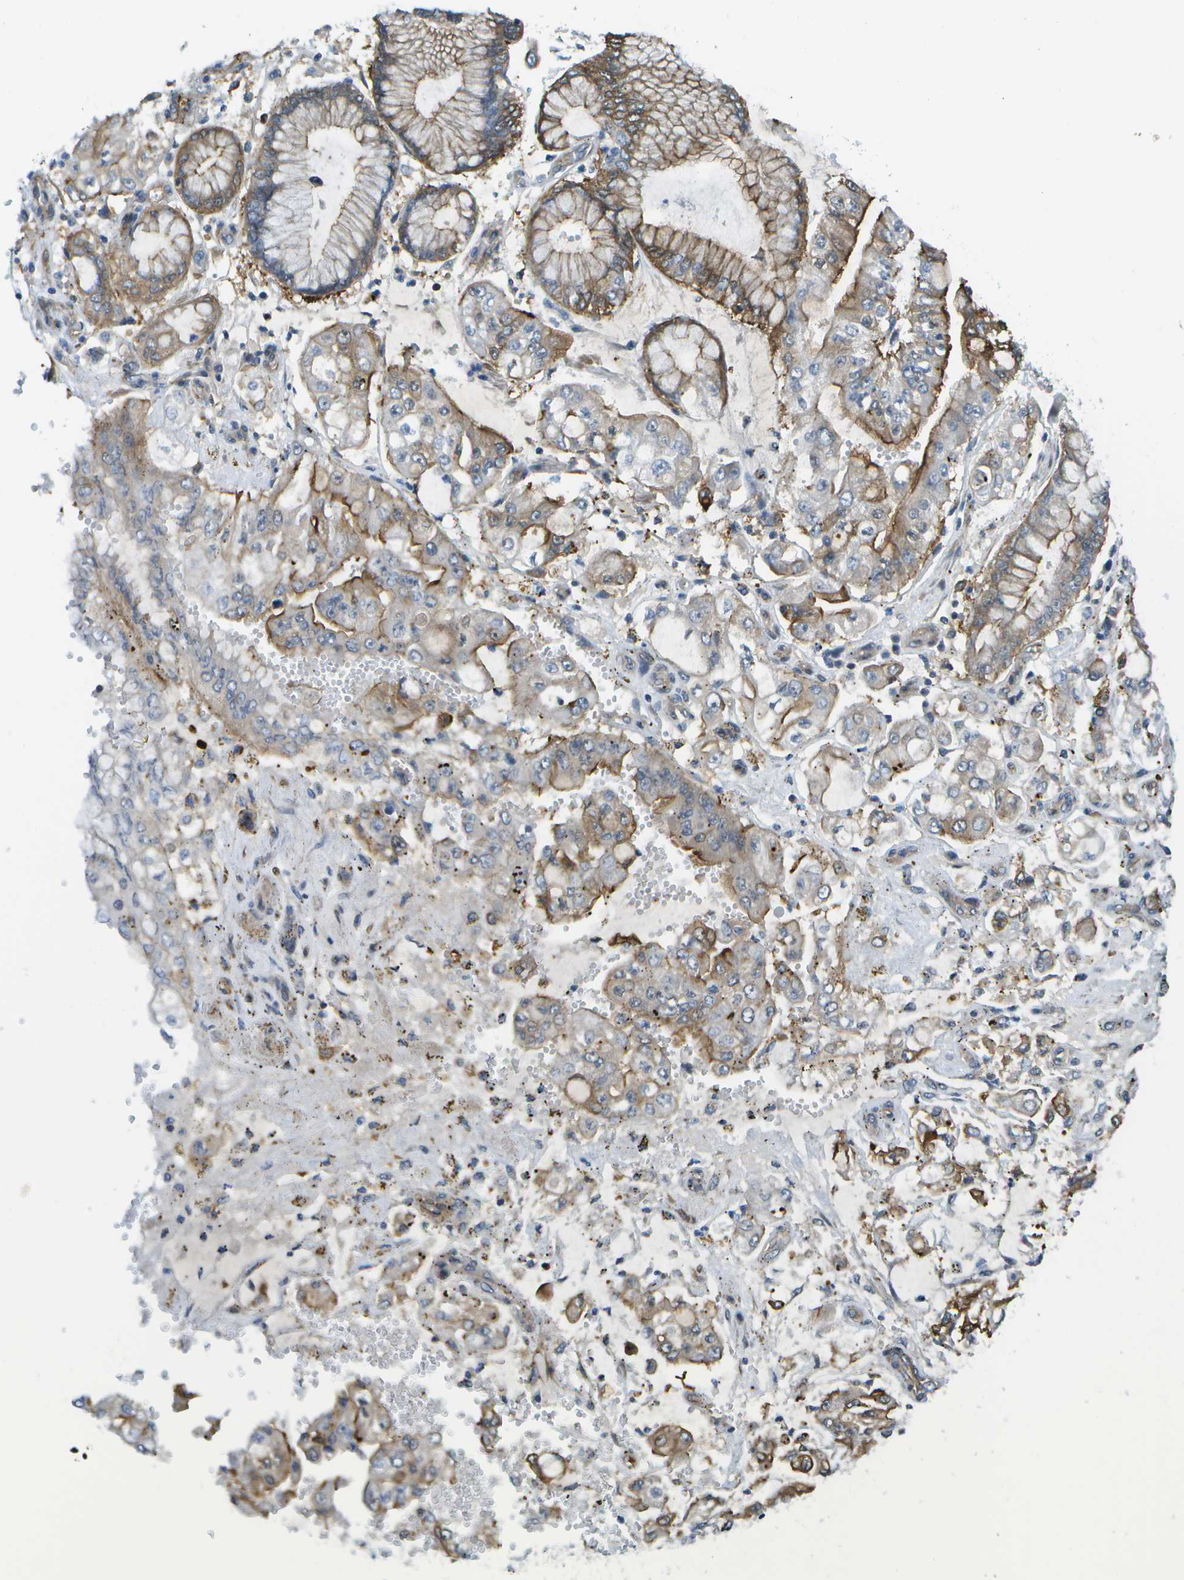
{"staining": {"intensity": "moderate", "quantity": "25%-75%", "location": "cytoplasmic/membranous"}, "tissue": "stomach cancer", "cell_type": "Tumor cells", "image_type": "cancer", "snomed": [{"axis": "morphology", "description": "Adenocarcinoma, NOS"}, {"axis": "topography", "description": "Stomach"}], "caption": "Immunohistochemical staining of human stomach cancer (adenocarcinoma) reveals medium levels of moderate cytoplasmic/membranous staining in approximately 25%-75% of tumor cells.", "gene": "KIAA0040", "patient": {"sex": "male", "age": 76}}